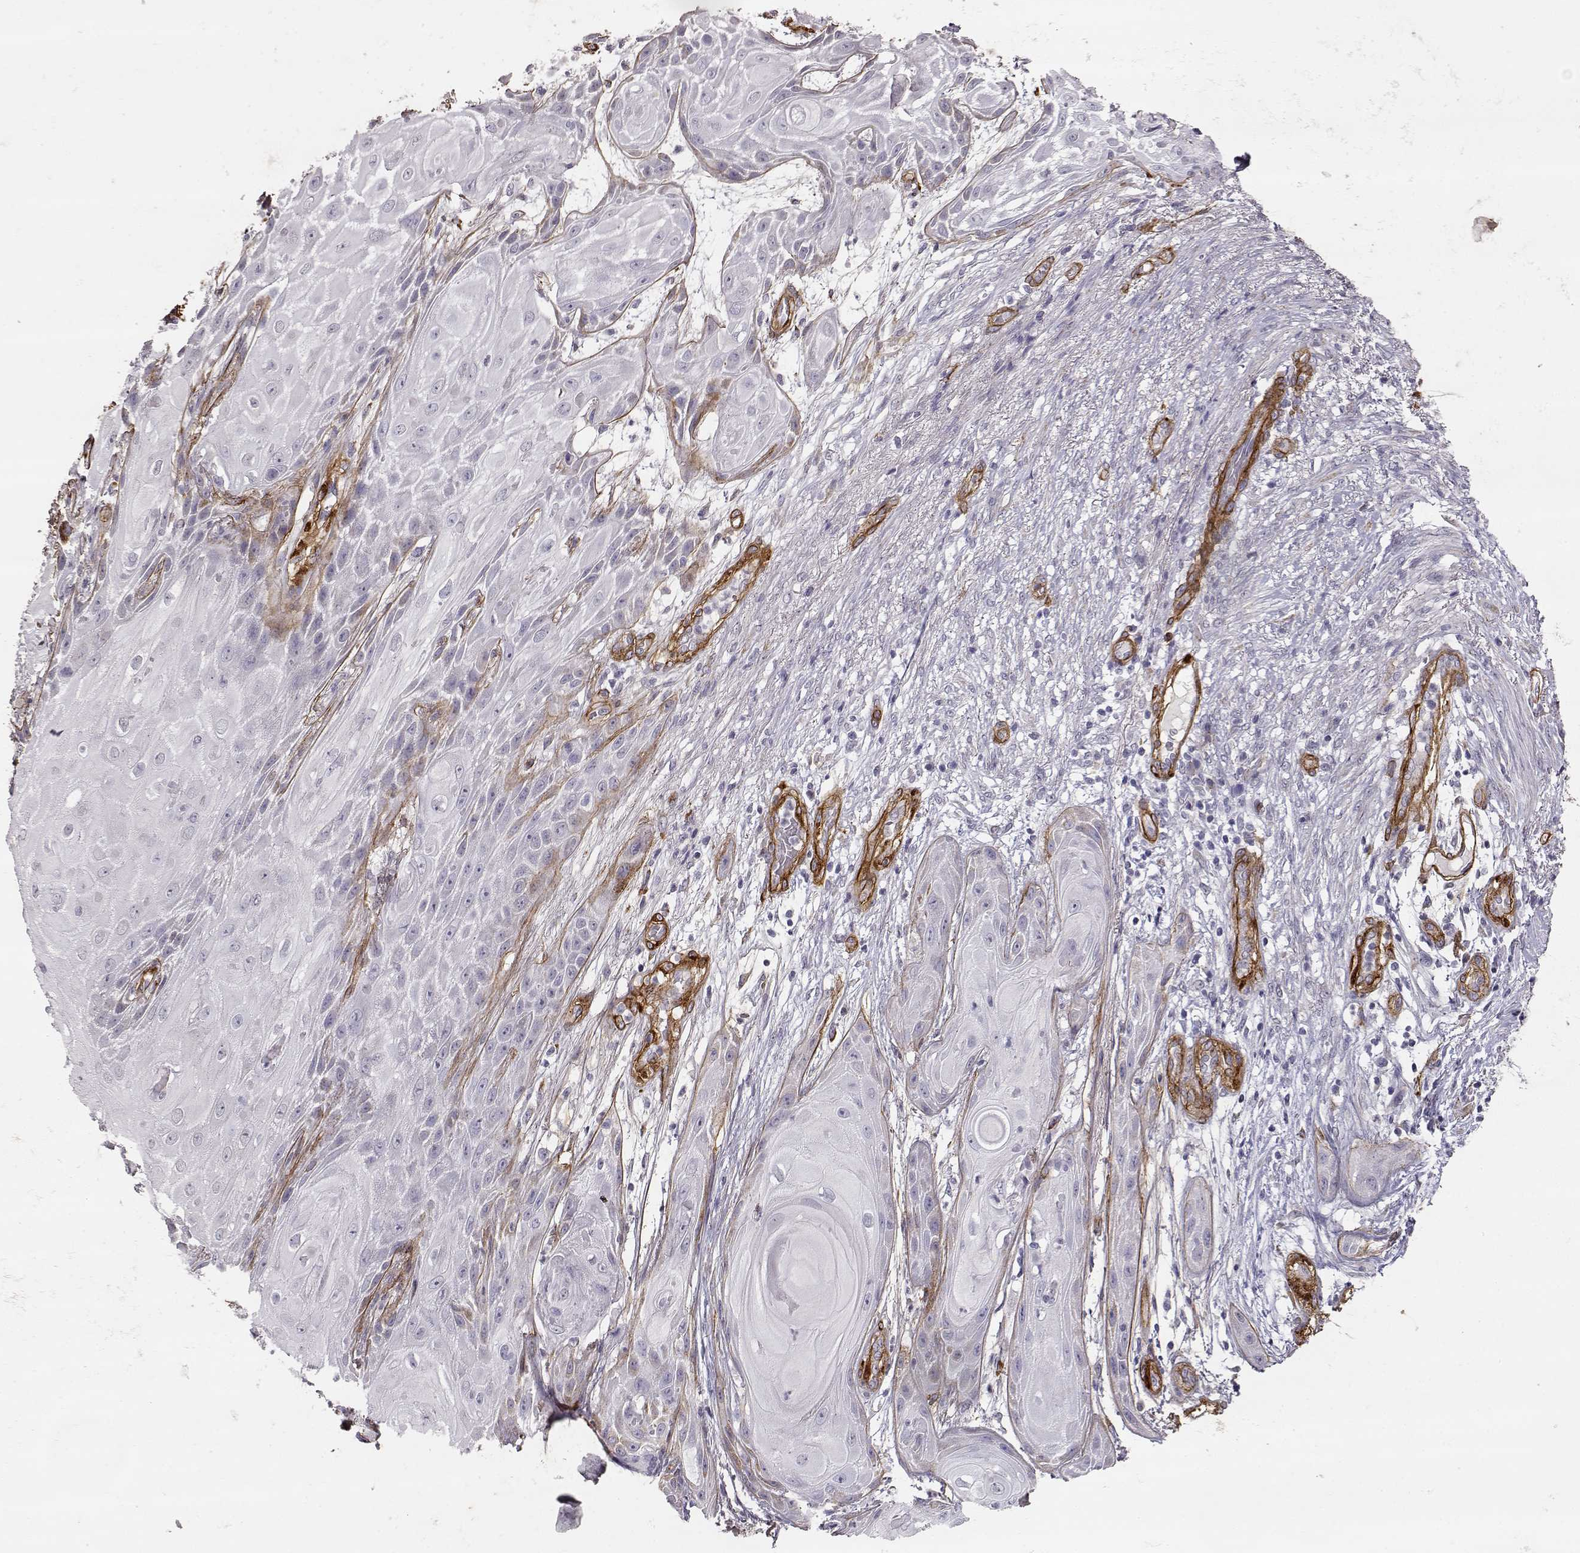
{"staining": {"intensity": "negative", "quantity": "none", "location": "none"}, "tissue": "skin cancer", "cell_type": "Tumor cells", "image_type": "cancer", "snomed": [{"axis": "morphology", "description": "Squamous cell carcinoma, NOS"}, {"axis": "topography", "description": "Skin"}], "caption": "DAB immunohistochemical staining of skin cancer demonstrates no significant expression in tumor cells. (Immunohistochemistry, brightfield microscopy, high magnification).", "gene": "LAMC1", "patient": {"sex": "male", "age": 62}}